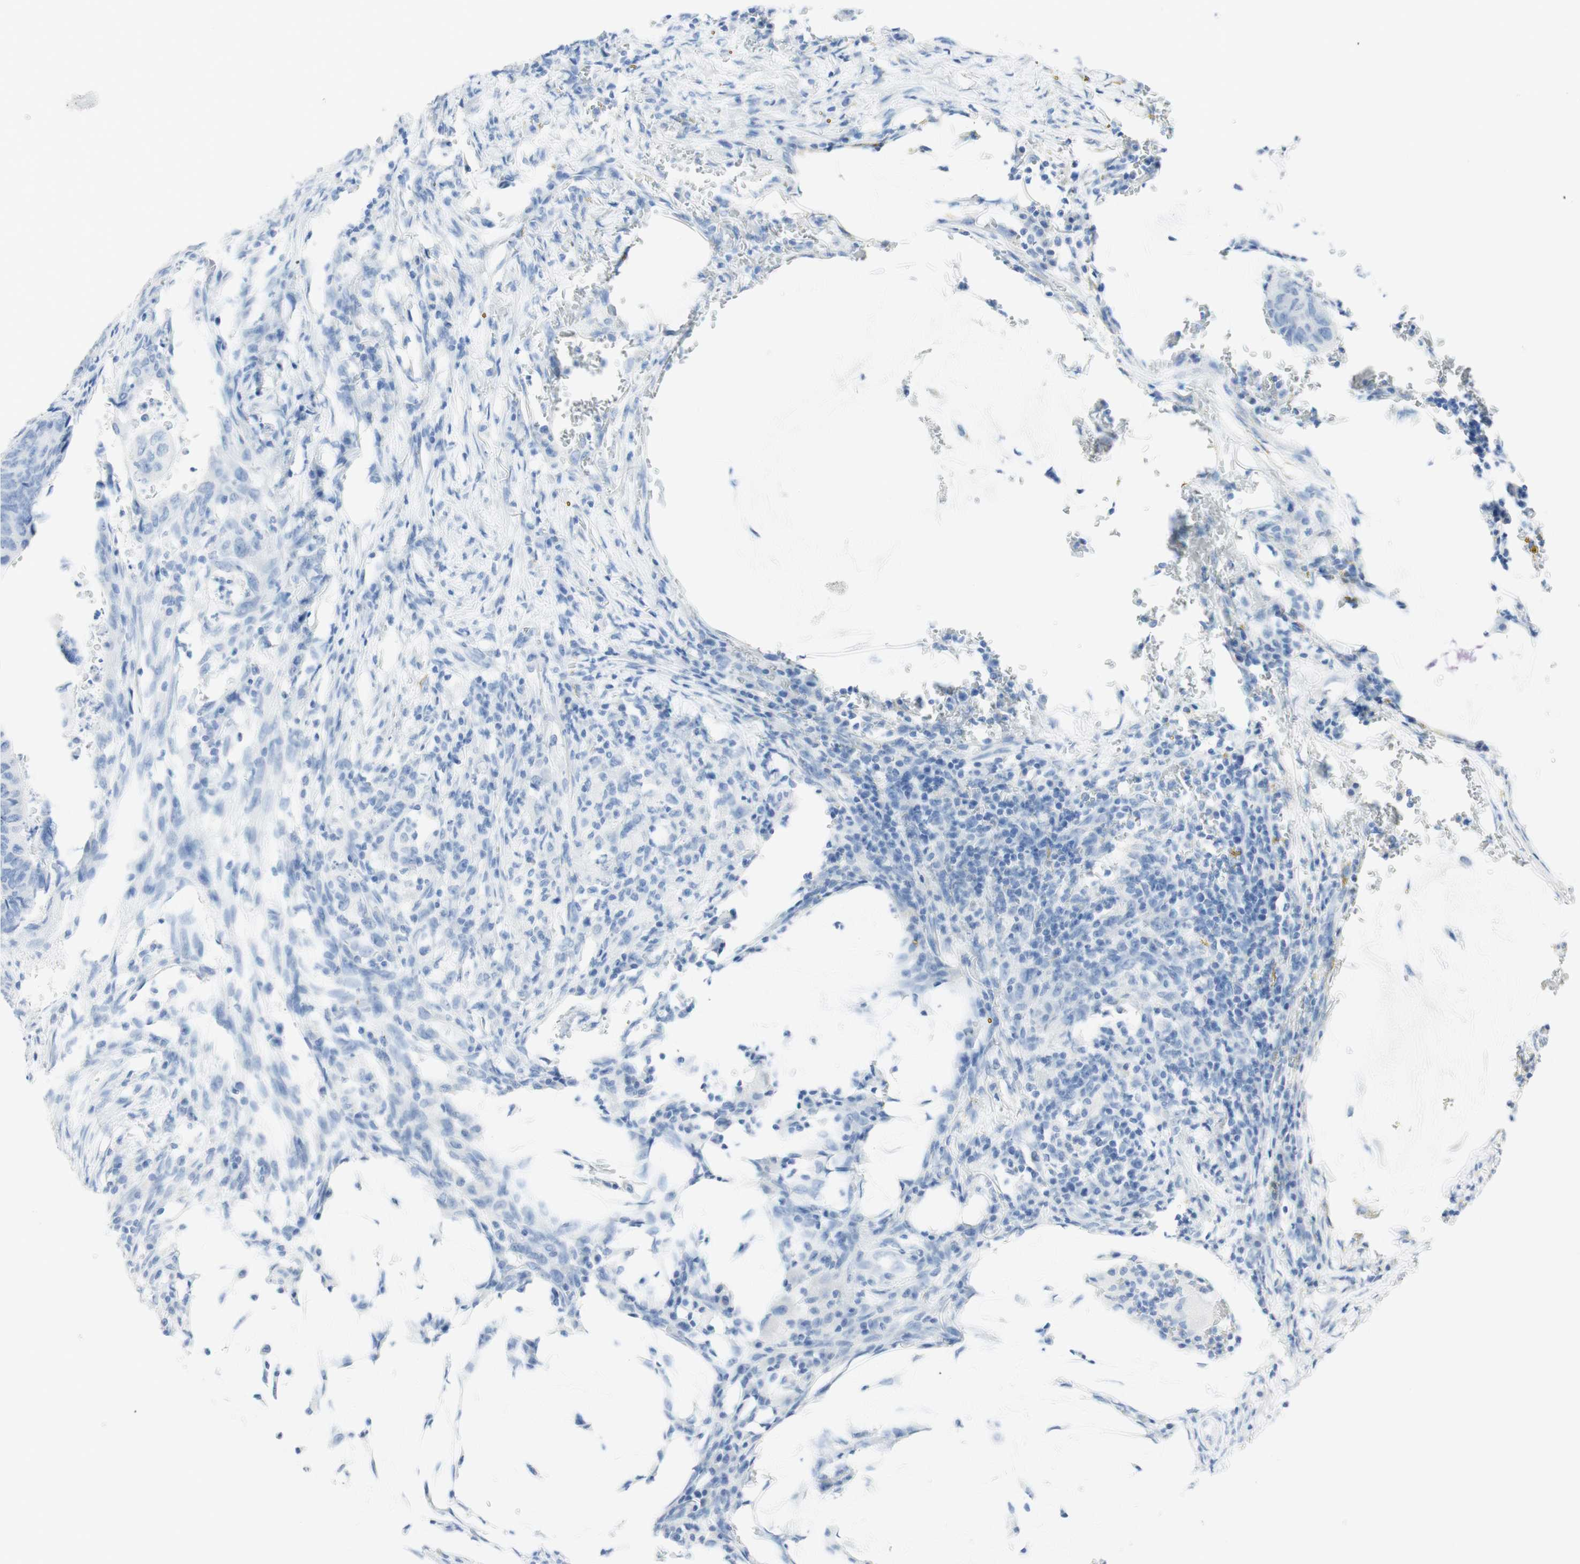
{"staining": {"intensity": "negative", "quantity": "none", "location": "none"}, "tissue": "colorectal cancer", "cell_type": "Tumor cells", "image_type": "cancer", "snomed": [{"axis": "morphology", "description": "Normal tissue, NOS"}, {"axis": "morphology", "description": "Adenocarcinoma, NOS"}, {"axis": "topography", "description": "Rectum"}, {"axis": "topography", "description": "Peripheral nerve tissue"}], "caption": "Immunohistochemistry (IHC) of colorectal cancer displays no staining in tumor cells.", "gene": "TPO", "patient": {"sex": "male", "age": 92}}